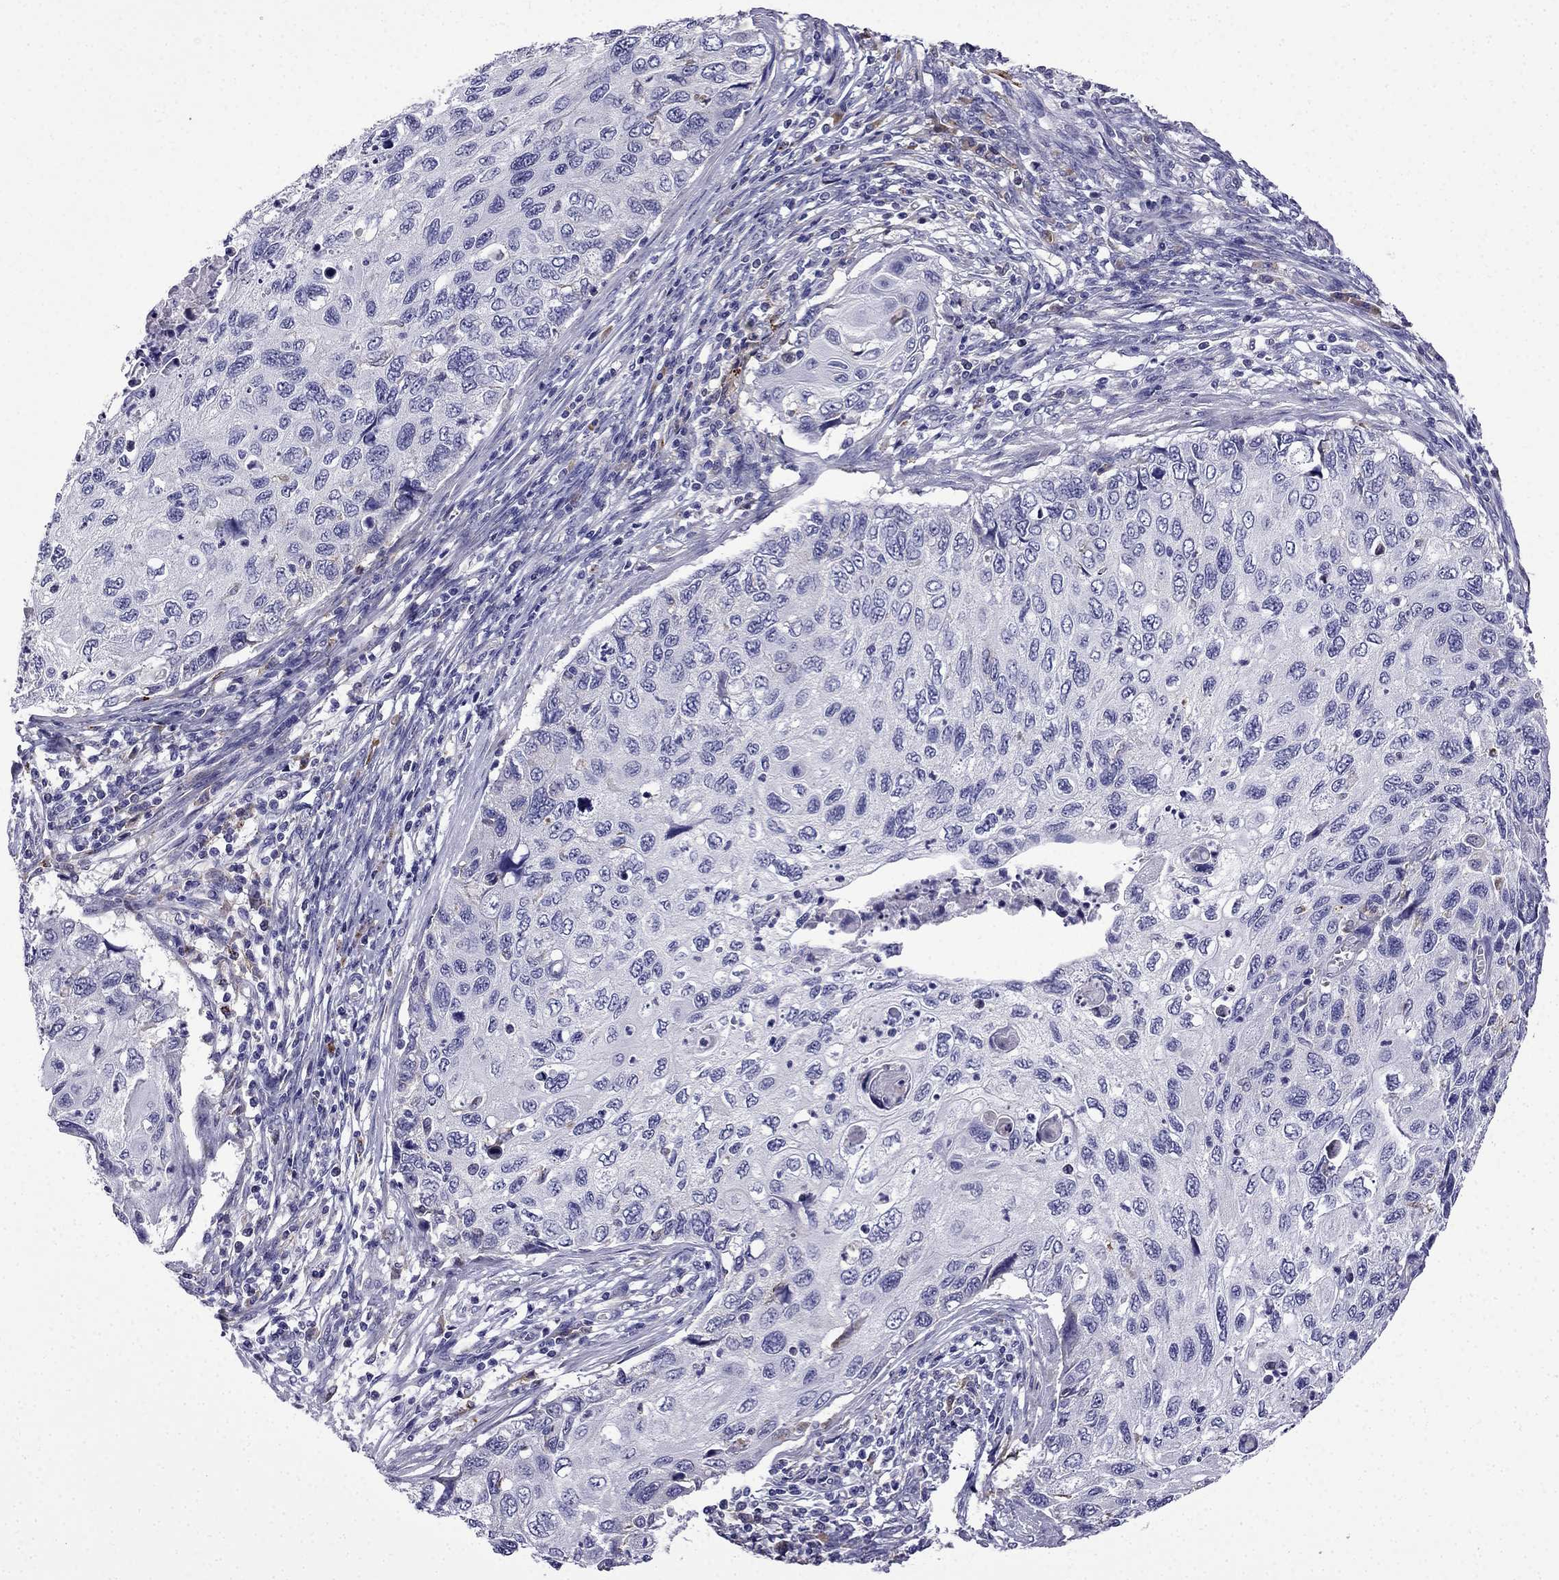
{"staining": {"intensity": "negative", "quantity": "none", "location": "none"}, "tissue": "cervical cancer", "cell_type": "Tumor cells", "image_type": "cancer", "snomed": [{"axis": "morphology", "description": "Squamous cell carcinoma, NOS"}, {"axis": "topography", "description": "Cervix"}], "caption": "DAB immunohistochemical staining of cervical cancer displays no significant positivity in tumor cells. (DAB (3,3'-diaminobenzidine) immunohistochemistry (IHC) with hematoxylin counter stain).", "gene": "TSSK4", "patient": {"sex": "female", "age": 70}}